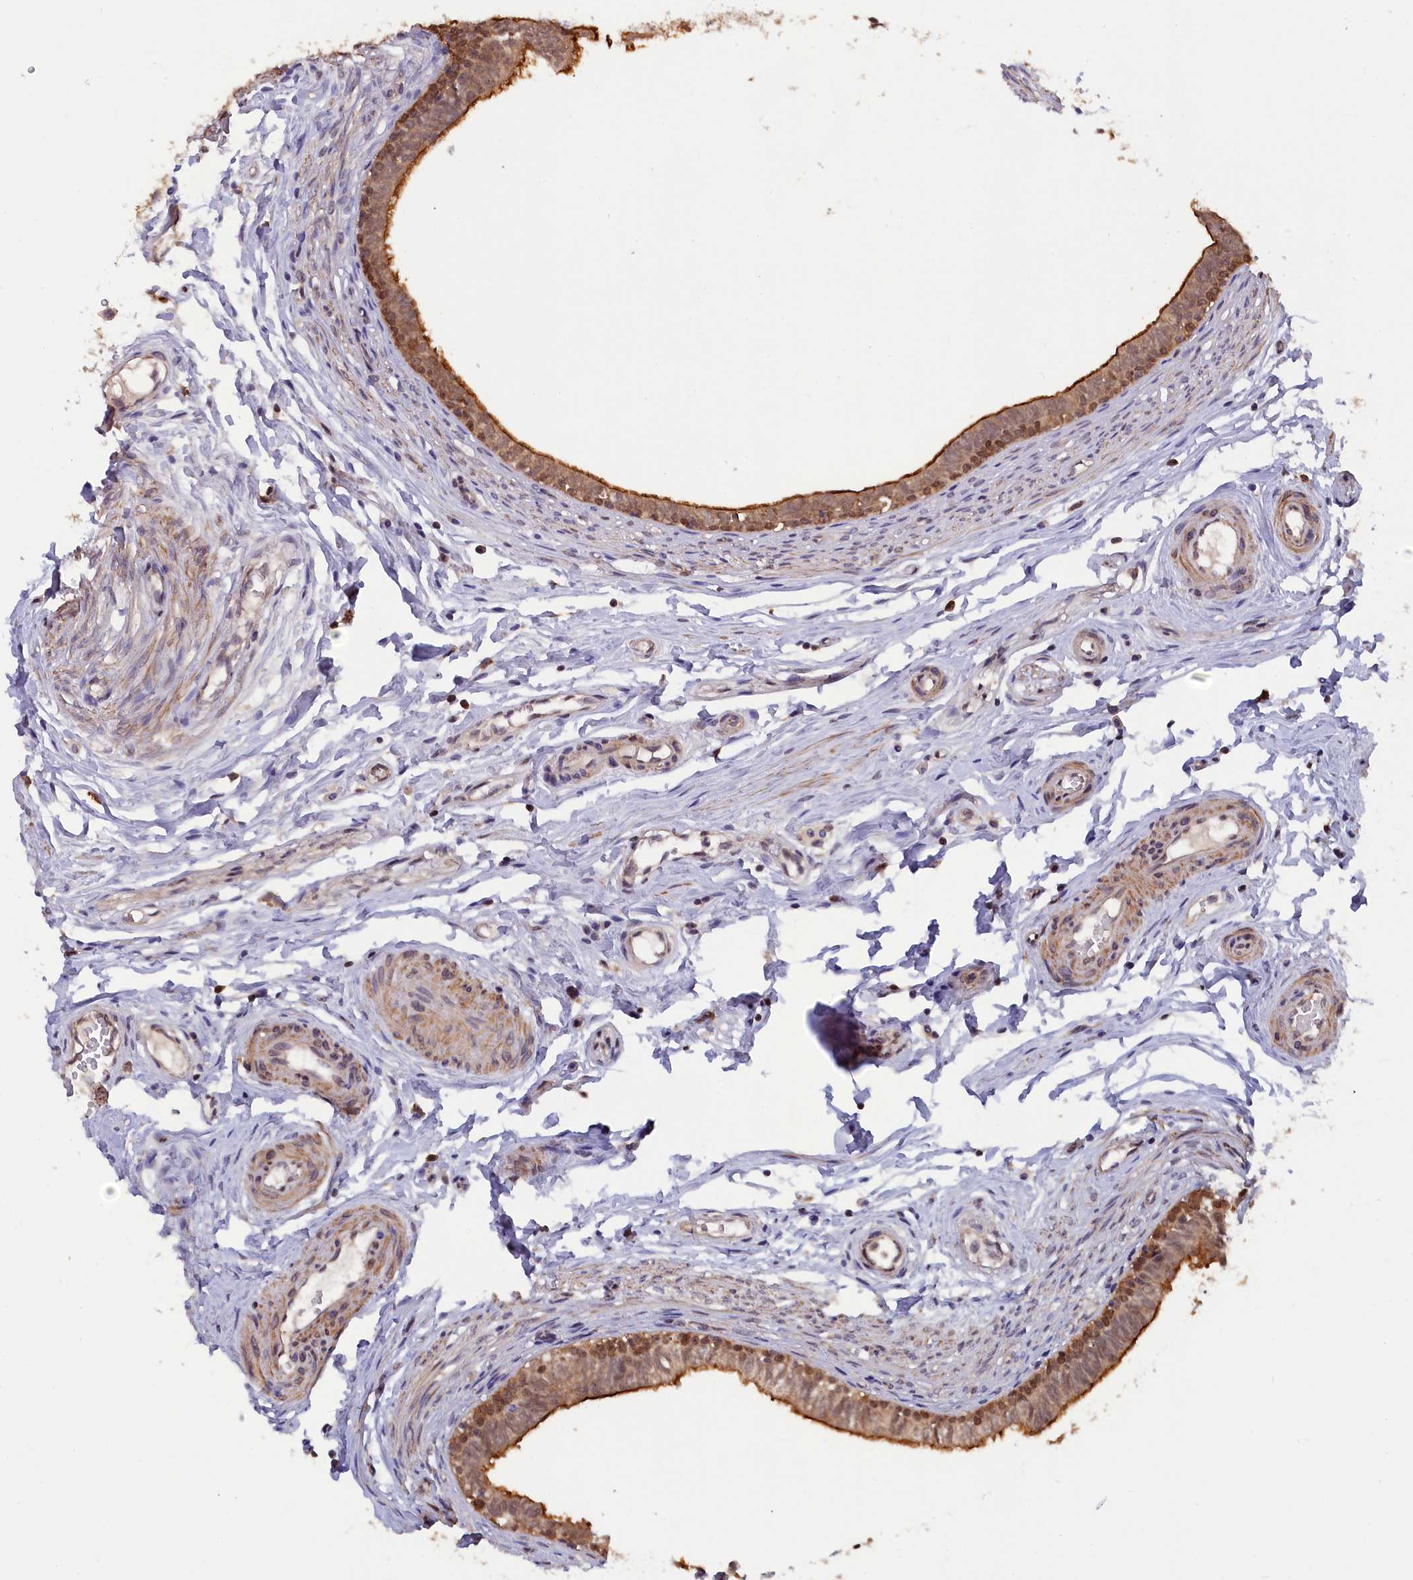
{"staining": {"intensity": "moderate", "quantity": ">75%", "location": "cytoplasmic/membranous,nuclear"}, "tissue": "epididymis", "cell_type": "Glandular cells", "image_type": "normal", "snomed": [{"axis": "morphology", "description": "Normal tissue, NOS"}, {"axis": "topography", "description": "Epididymis, spermatic cord, NOS"}], "caption": "The micrograph shows a brown stain indicating the presence of a protein in the cytoplasmic/membranous,nuclear of glandular cells in epididymis. The staining was performed using DAB (3,3'-diaminobenzidine), with brown indicating positive protein expression. Nuclei are stained blue with hematoxylin.", "gene": "JPT2", "patient": {"sex": "male", "age": 22}}